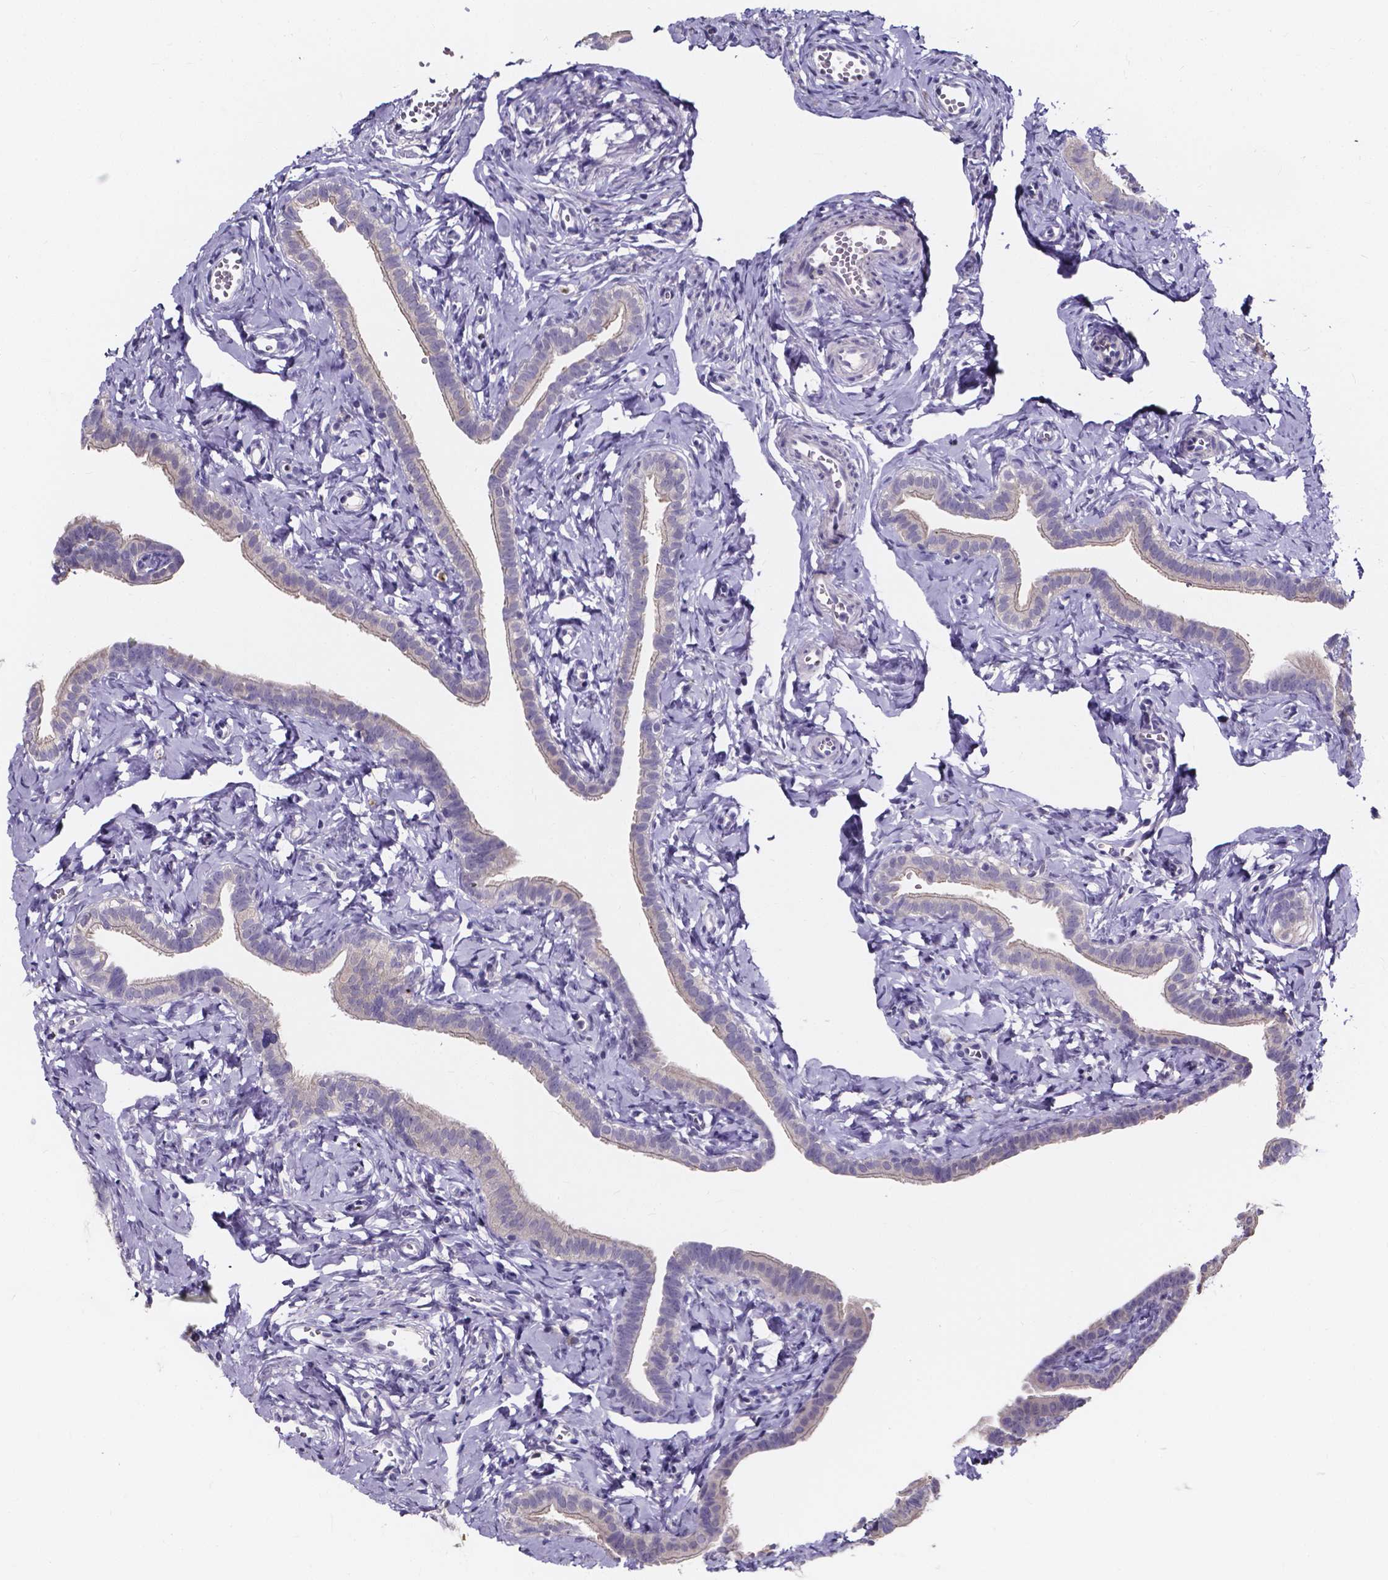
{"staining": {"intensity": "negative", "quantity": "none", "location": "none"}, "tissue": "fallopian tube", "cell_type": "Glandular cells", "image_type": "normal", "snomed": [{"axis": "morphology", "description": "Normal tissue, NOS"}, {"axis": "topography", "description": "Fallopian tube"}], "caption": "A high-resolution image shows immunohistochemistry (IHC) staining of normal fallopian tube, which displays no significant staining in glandular cells.", "gene": "SPOCD1", "patient": {"sex": "female", "age": 41}}